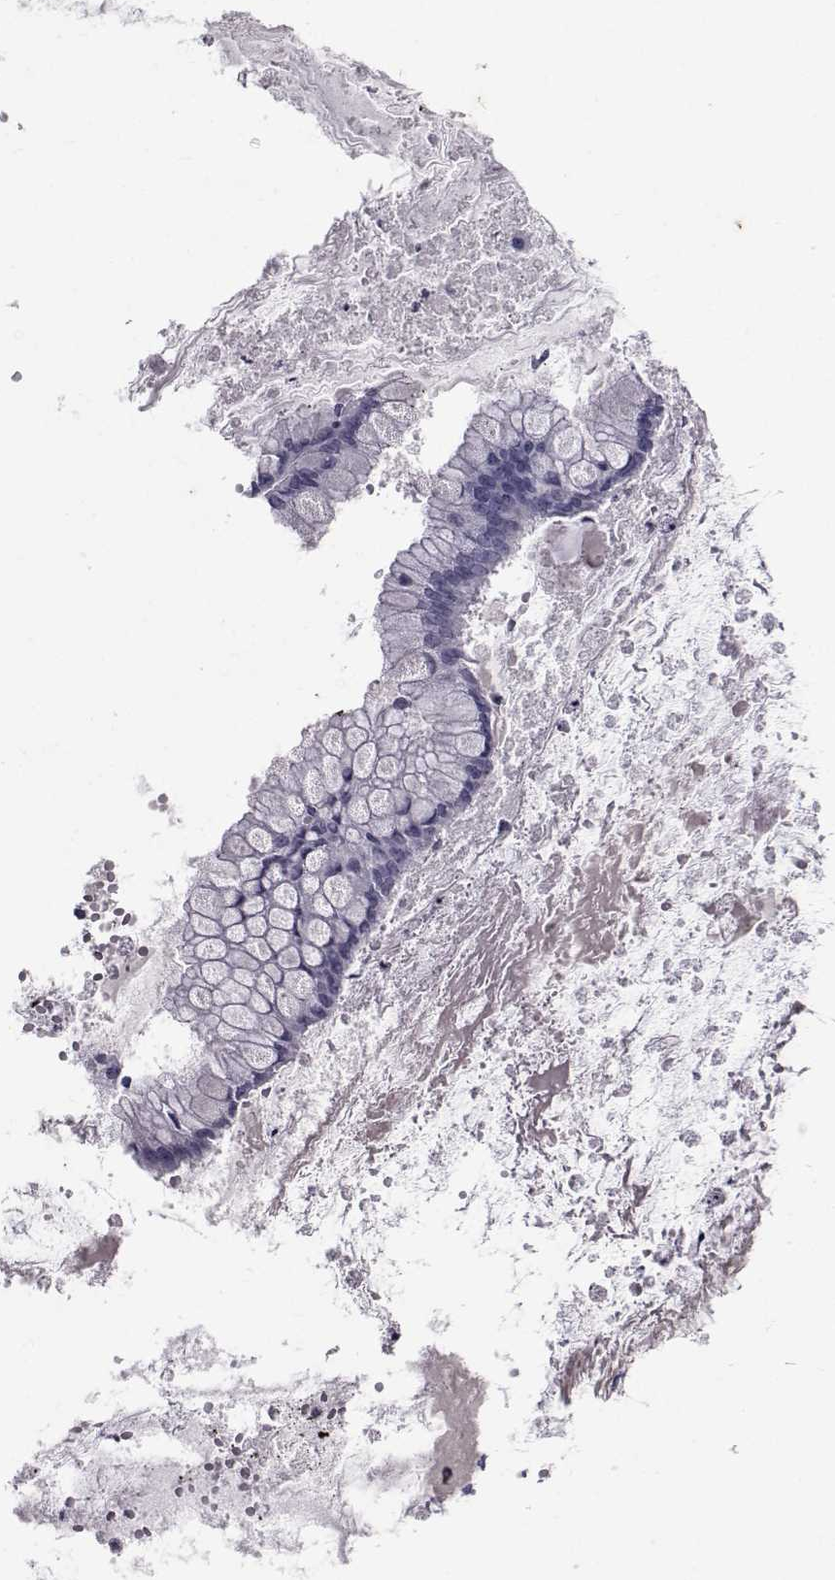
{"staining": {"intensity": "negative", "quantity": "none", "location": "none"}, "tissue": "ovarian cancer", "cell_type": "Tumor cells", "image_type": "cancer", "snomed": [{"axis": "morphology", "description": "Cystadenocarcinoma, mucinous, NOS"}, {"axis": "topography", "description": "Ovary"}], "caption": "Human ovarian mucinous cystadenocarcinoma stained for a protein using immunohistochemistry exhibits no positivity in tumor cells.", "gene": "PAX2", "patient": {"sex": "female", "age": 67}}